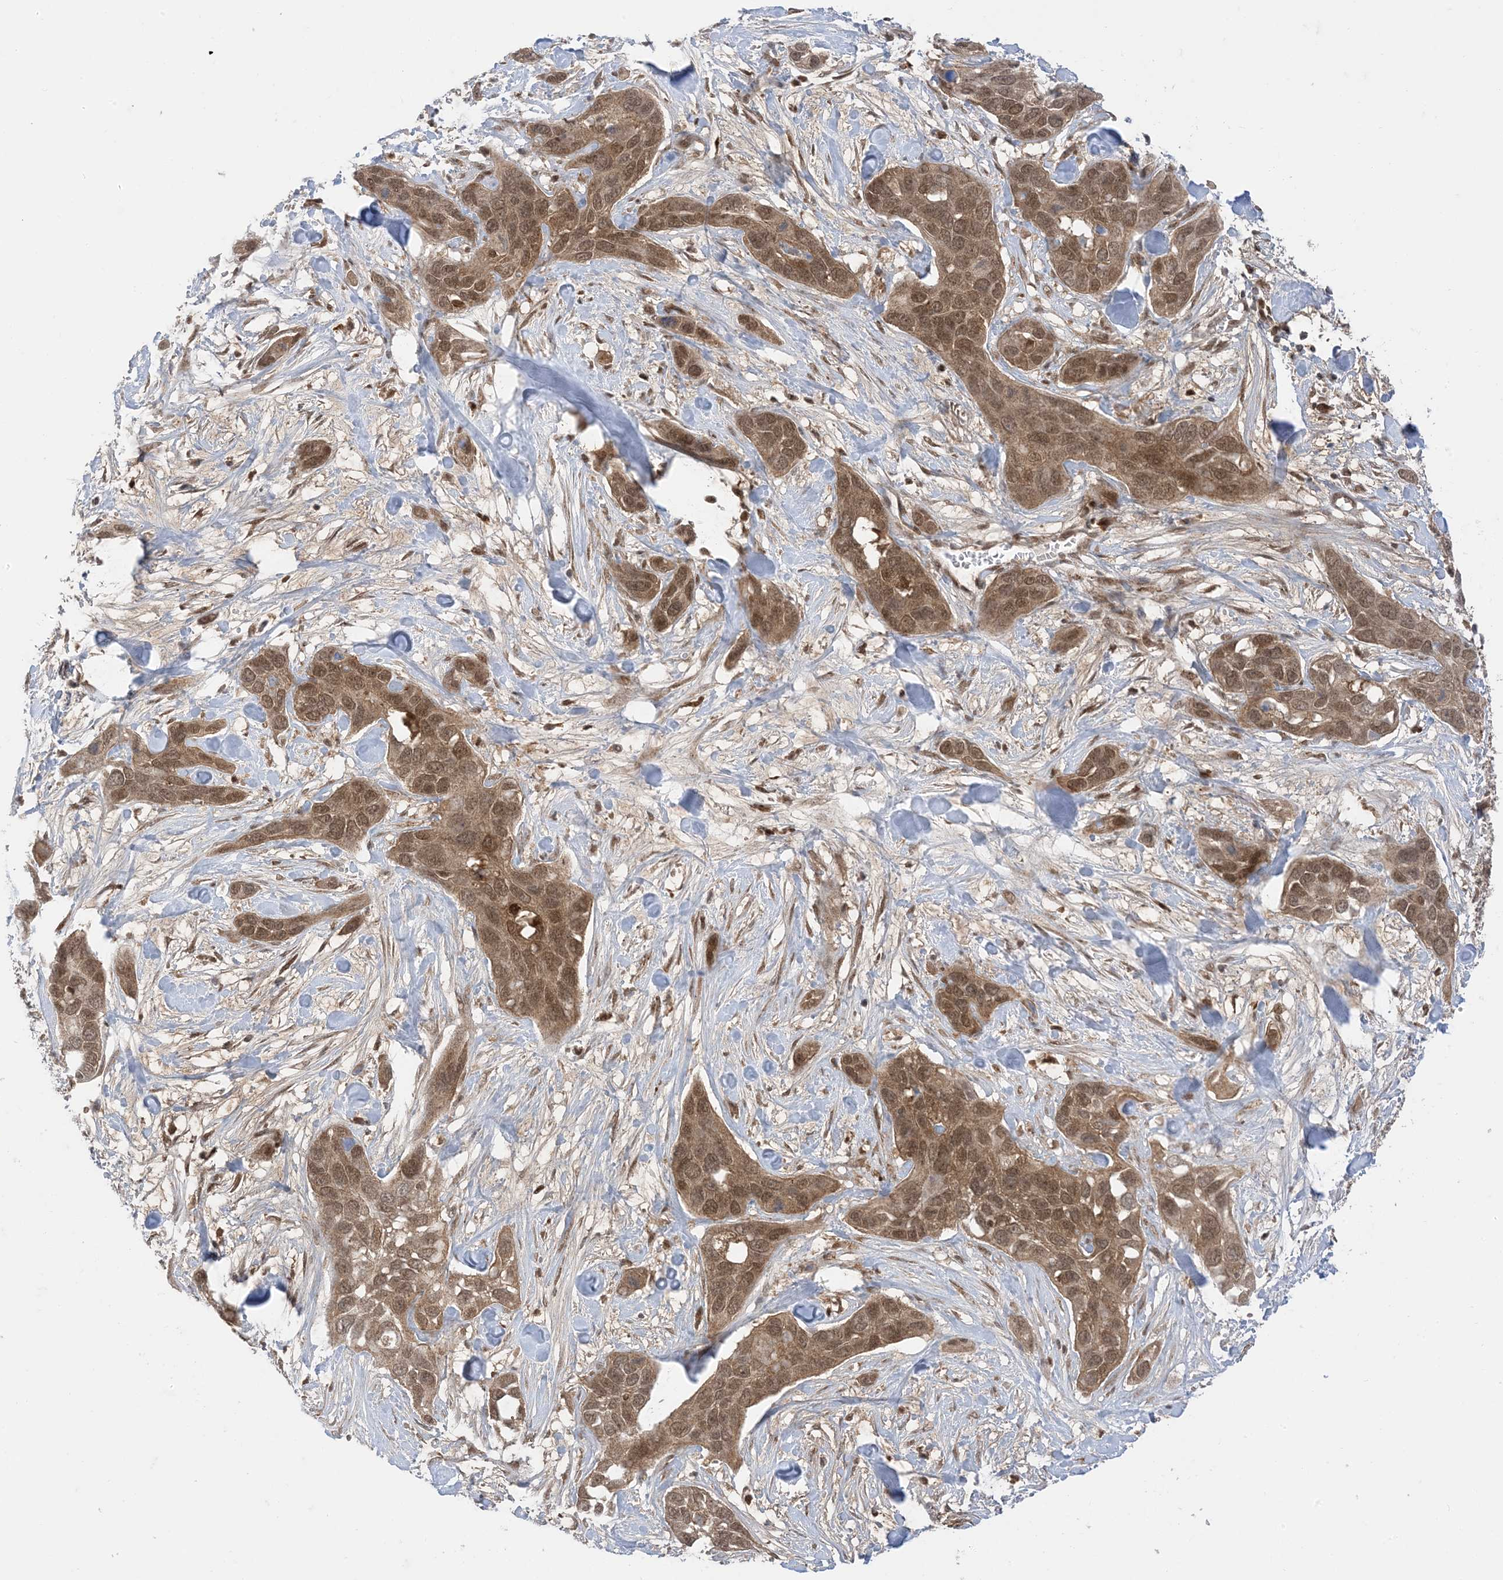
{"staining": {"intensity": "moderate", "quantity": ">75%", "location": "cytoplasmic/membranous,nuclear"}, "tissue": "pancreatic cancer", "cell_type": "Tumor cells", "image_type": "cancer", "snomed": [{"axis": "morphology", "description": "Adenocarcinoma, NOS"}, {"axis": "topography", "description": "Pancreas"}], "caption": "The immunohistochemical stain shows moderate cytoplasmic/membranous and nuclear positivity in tumor cells of pancreatic cancer tissue.", "gene": "PTPA", "patient": {"sex": "female", "age": 60}}